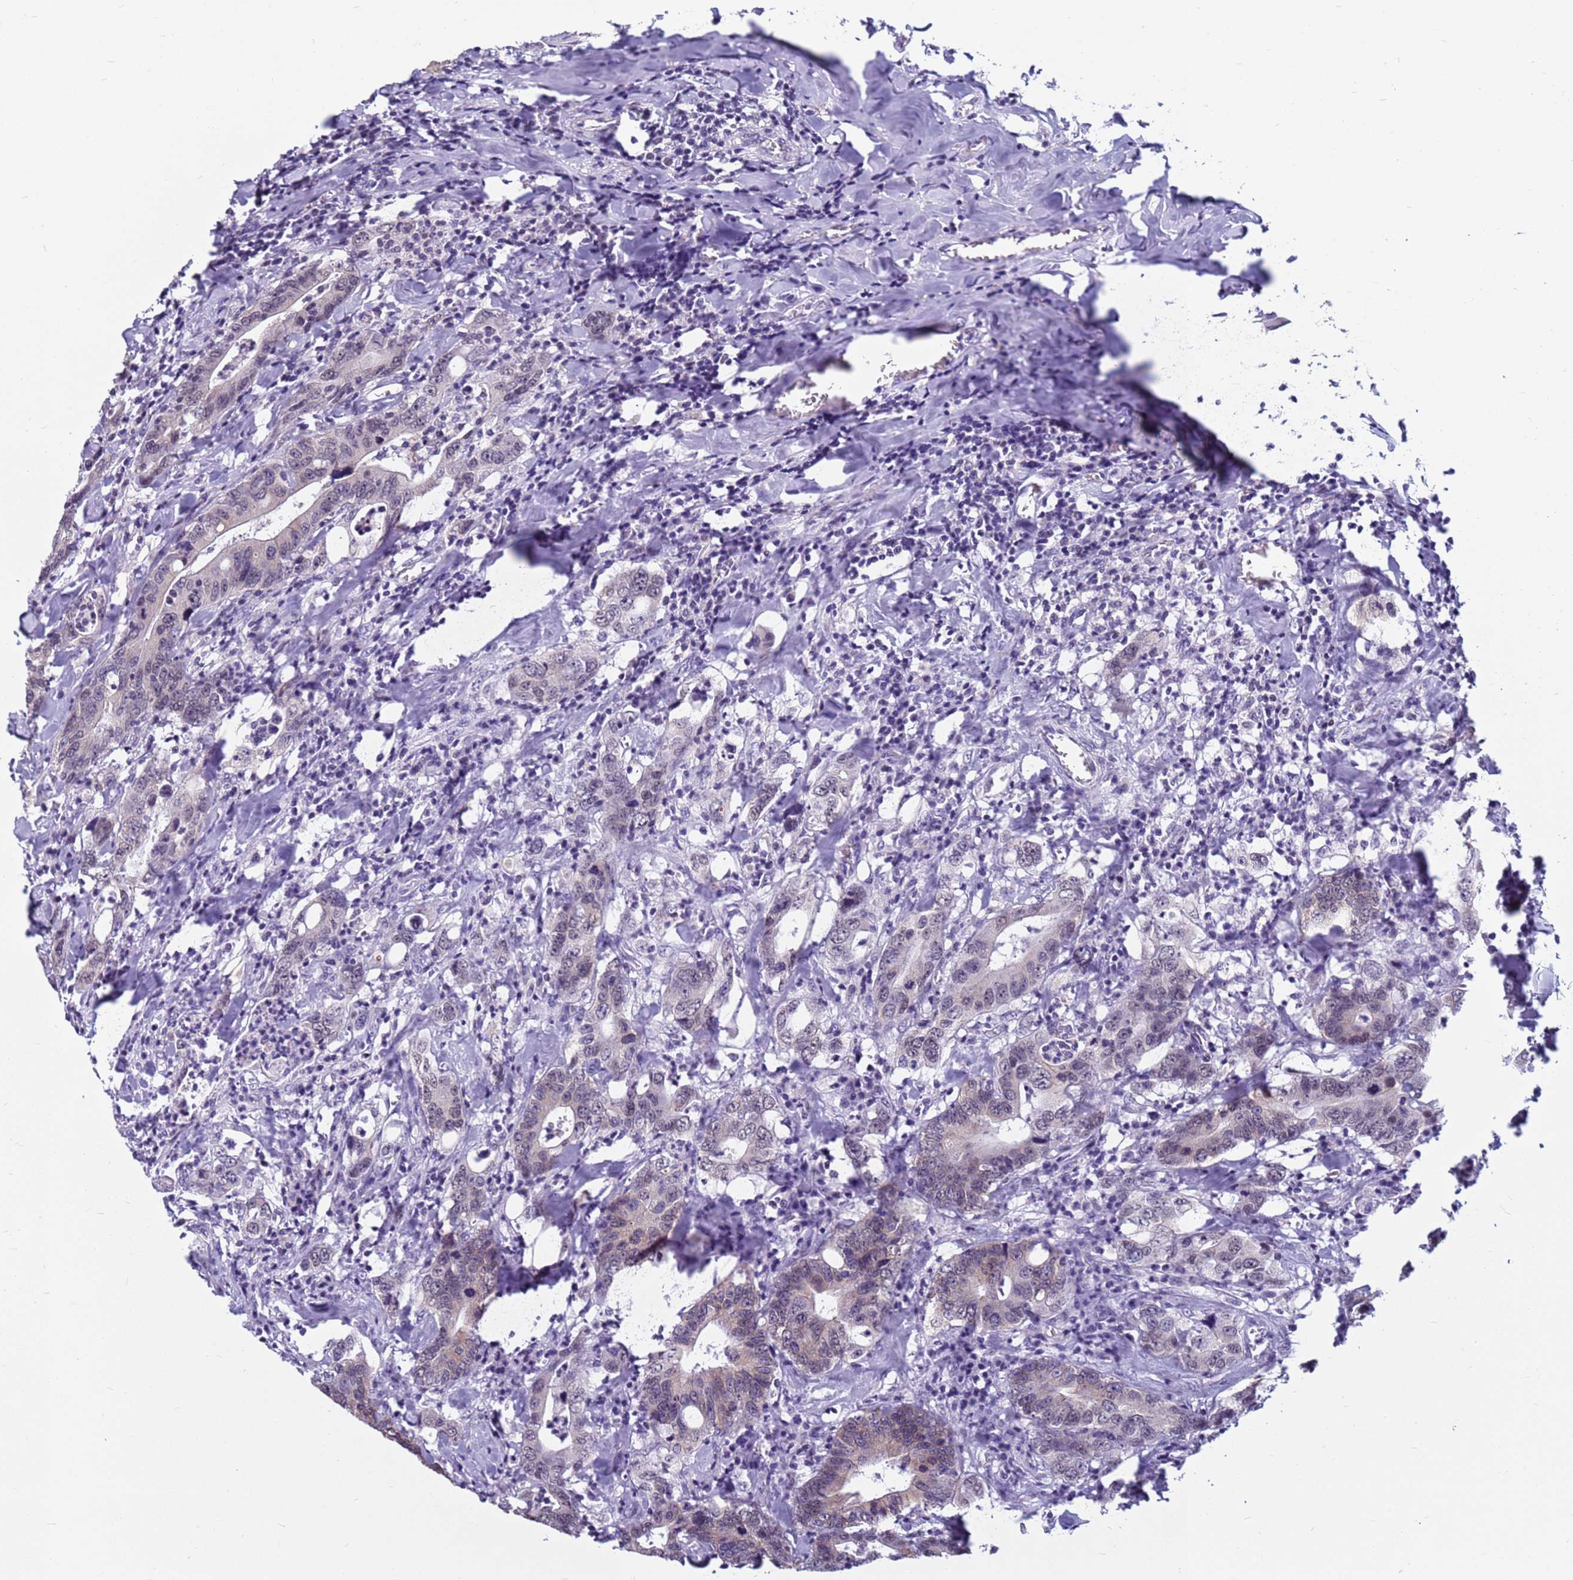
{"staining": {"intensity": "weak", "quantity": "<25%", "location": "cytoplasmic/membranous"}, "tissue": "colorectal cancer", "cell_type": "Tumor cells", "image_type": "cancer", "snomed": [{"axis": "morphology", "description": "Adenocarcinoma, NOS"}, {"axis": "topography", "description": "Colon"}], "caption": "Tumor cells show no significant protein staining in colorectal cancer.", "gene": "CDK2AP2", "patient": {"sex": "female", "age": 75}}